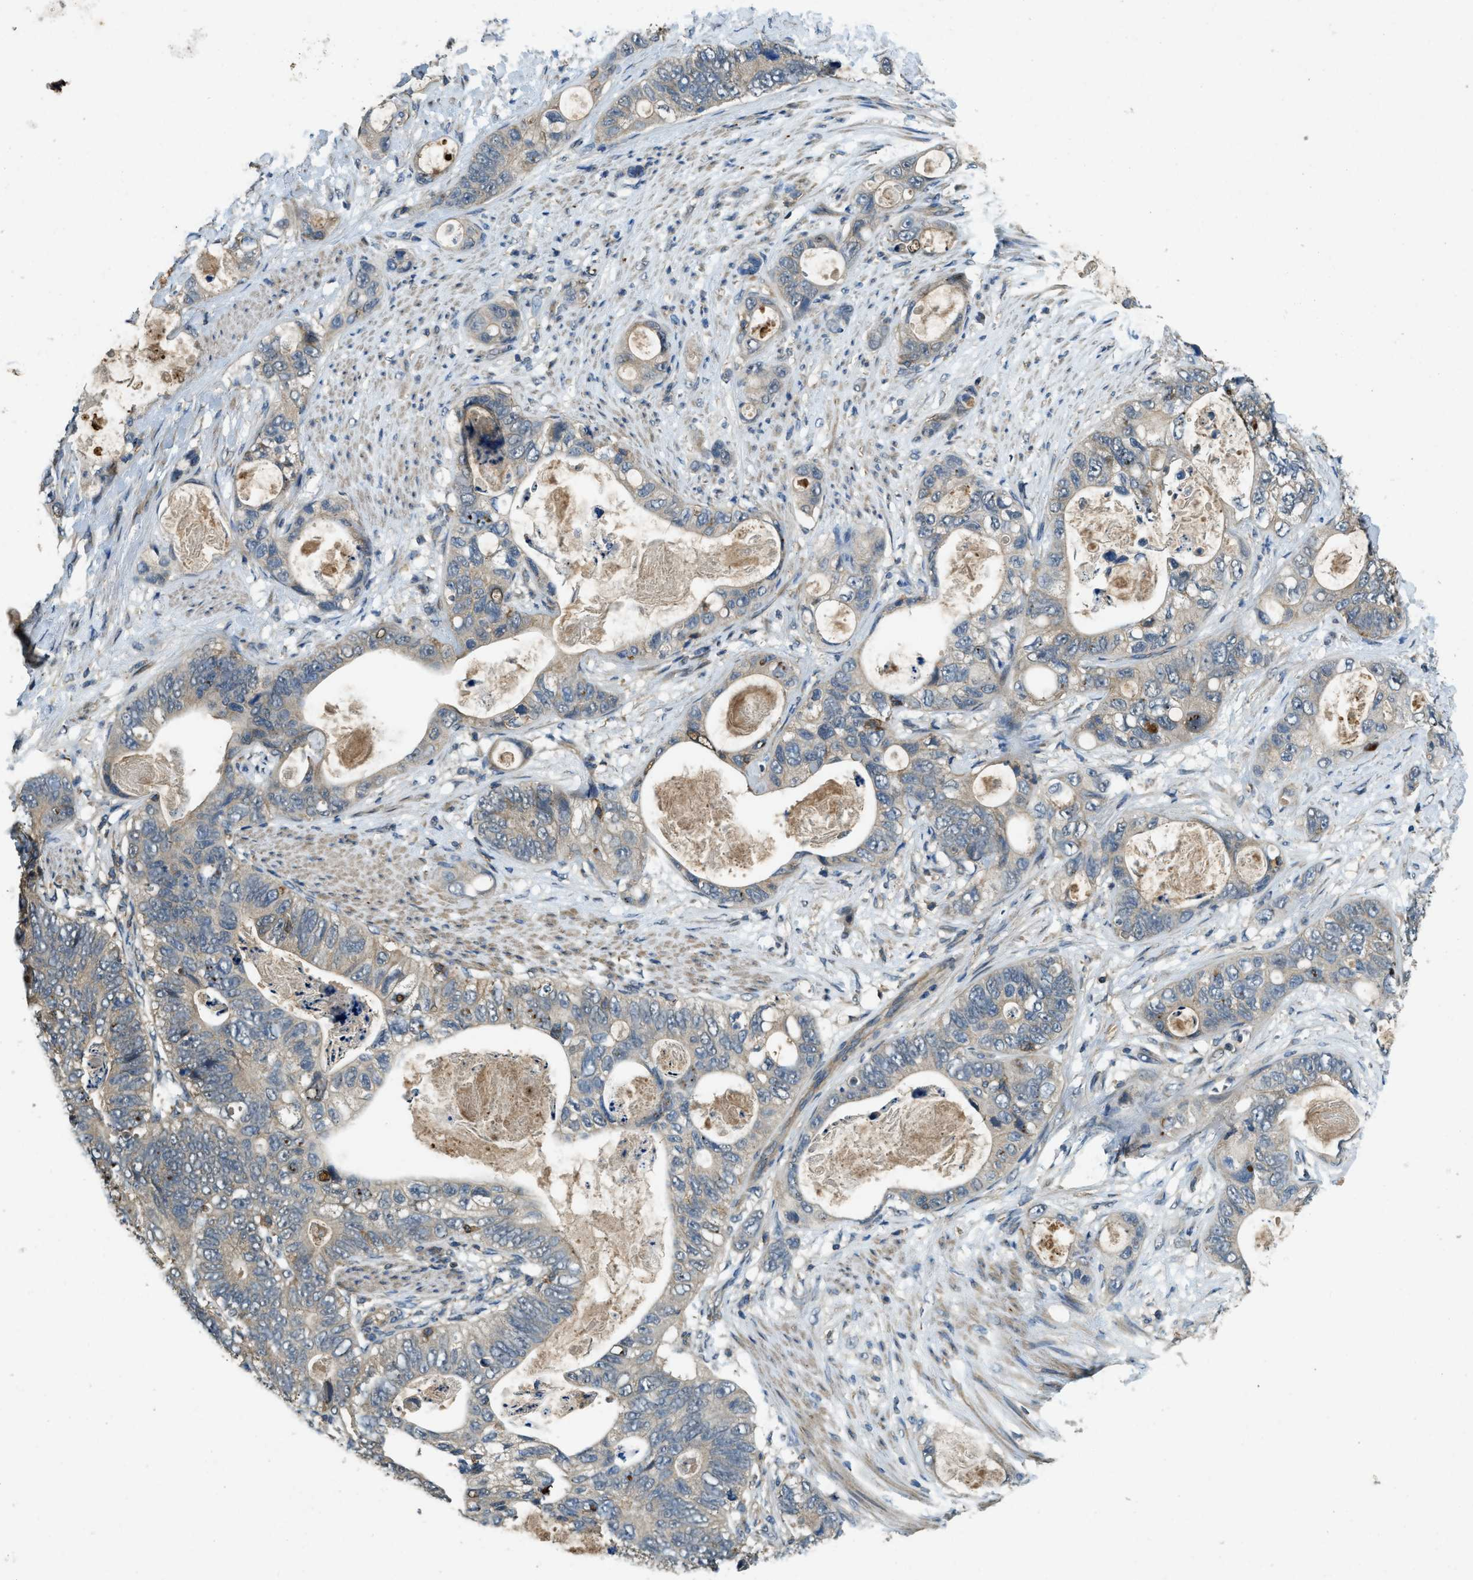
{"staining": {"intensity": "weak", "quantity": "<25%", "location": "cytoplasmic/membranous"}, "tissue": "stomach cancer", "cell_type": "Tumor cells", "image_type": "cancer", "snomed": [{"axis": "morphology", "description": "Normal tissue, NOS"}, {"axis": "morphology", "description": "Adenocarcinoma, NOS"}, {"axis": "topography", "description": "Stomach"}], "caption": "A high-resolution image shows immunohistochemistry (IHC) staining of stomach cancer (adenocarcinoma), which demonstrates no significant expression in tumor cells. (Immunohistochemistry, brightfield microscopy, high magnification).", "gene": "ATP8B1", "patient": {"sex": "female", "age": 89}}